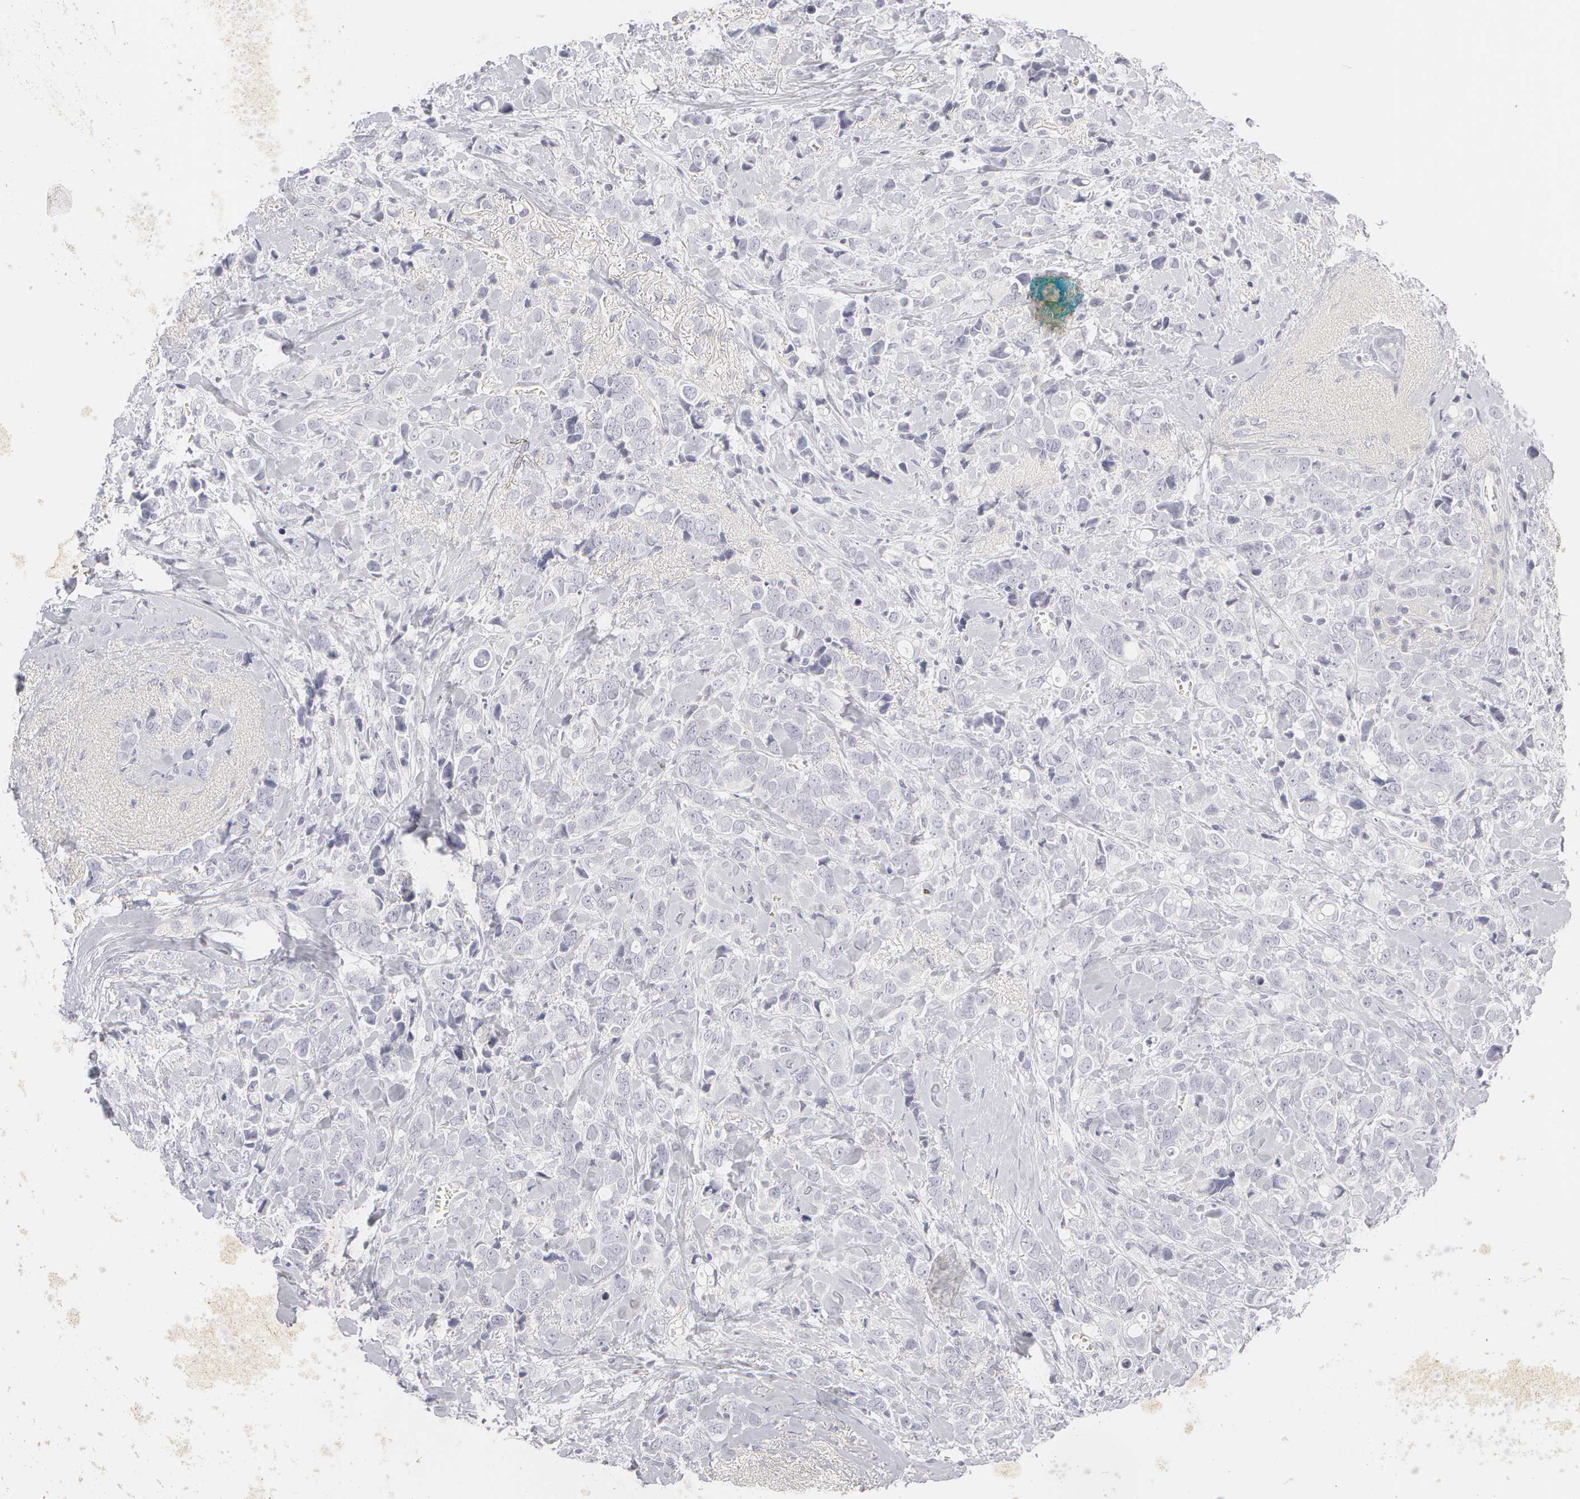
{"staining": {"intensity": "negative", "quantity": "none", "location": "none"}, "tissue": "breast cancer", "cell_type": "Tumor cells", "image_type": "cancer", "snomed": [{"axis": "morphology", "description": "Lobular carcinoma"}, {"axis": "topography", "description": "Breast"}], "caption": "Immunohistochemical staining of breast lobular carcinoma shows no significant expression in tumor cells.", "gene": "ABCB1", "patient": {"sex": "female", "age": 57}}